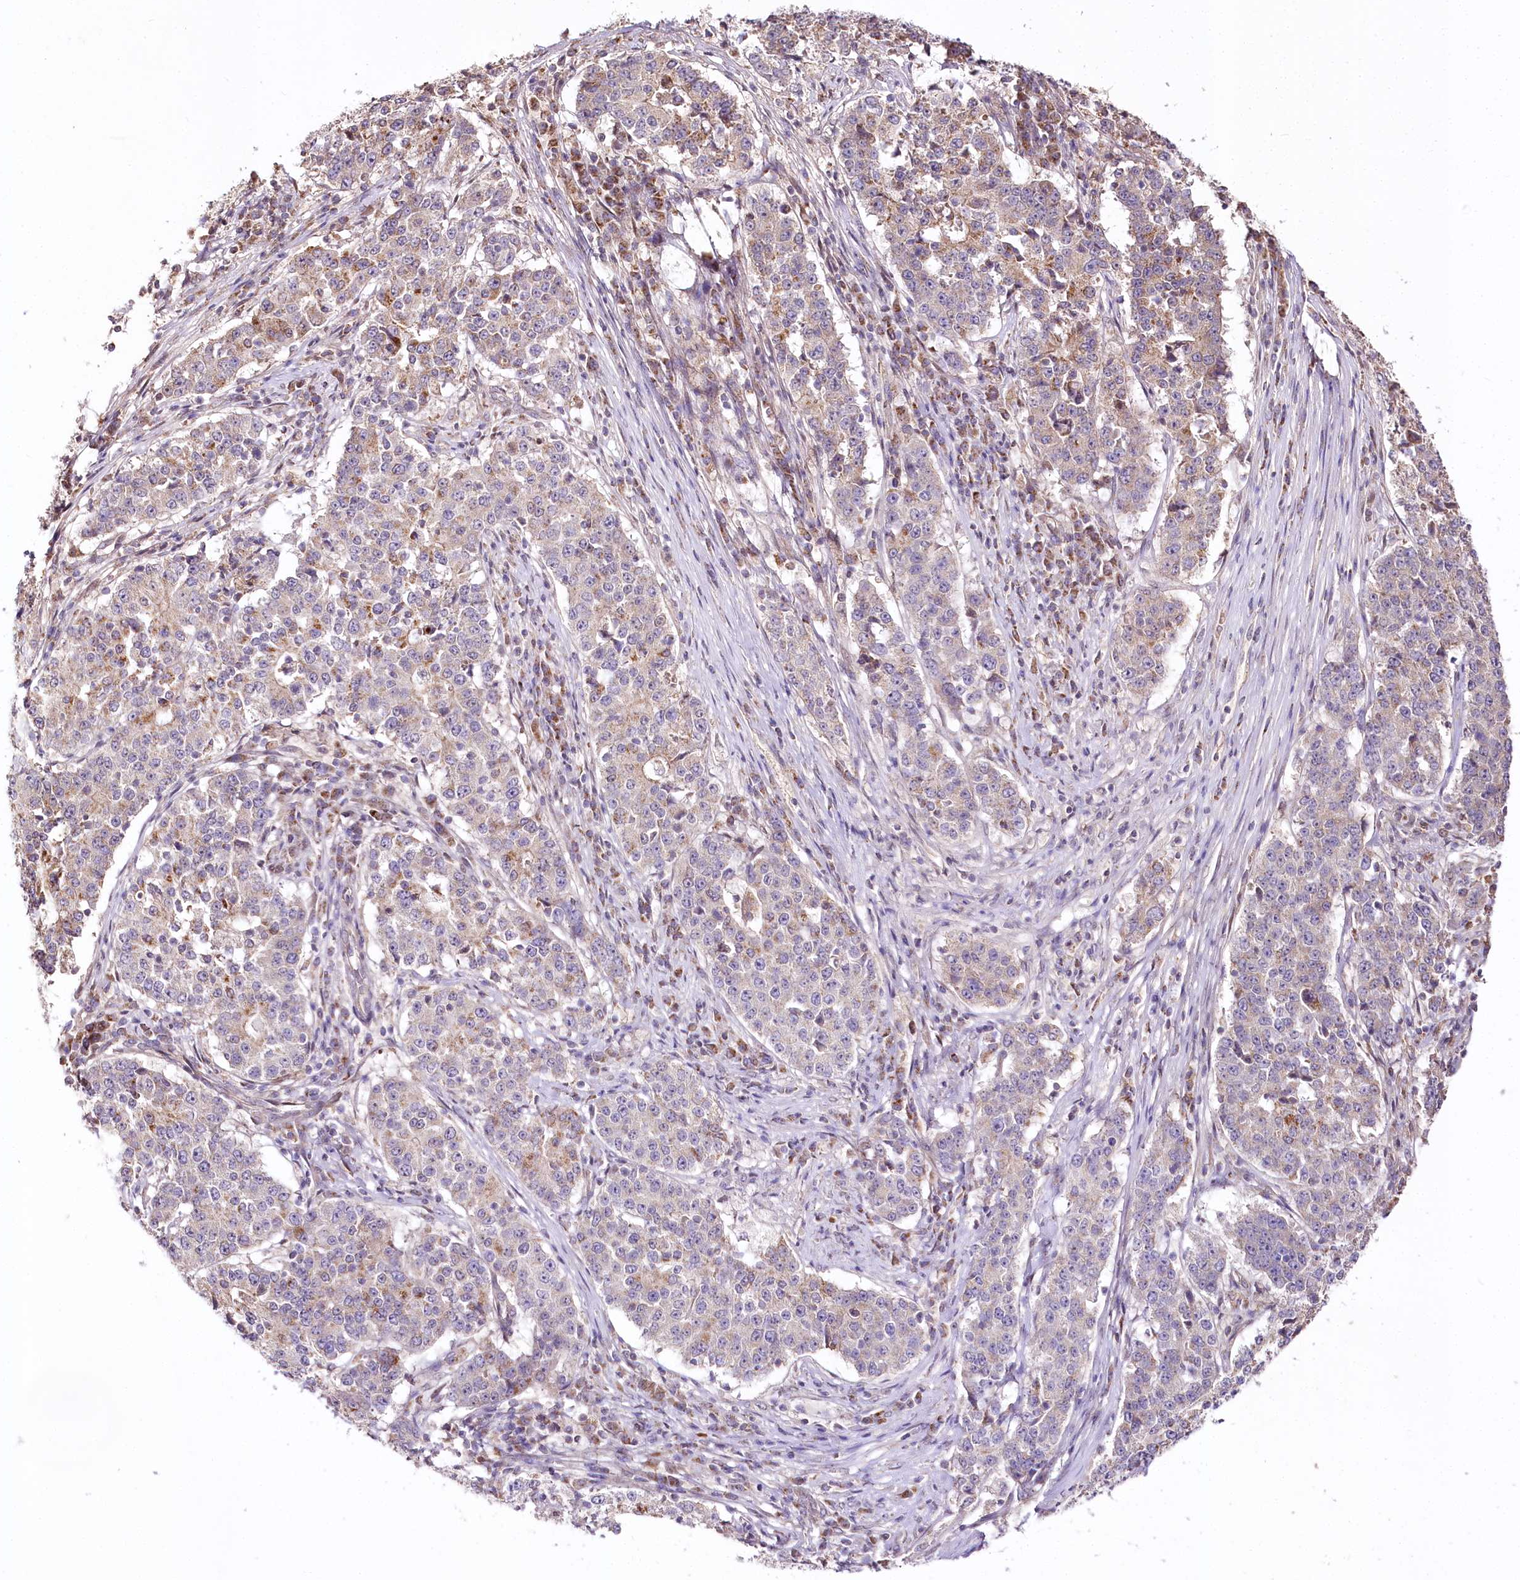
{"staining": {"intensity": "weak", "quantity": "<25%", "location": "cytoplasmic/membranous"}, "tissue": "stomach cancer", "cell_type": "Tumor cells", "image_type": "cancer", "snomed": [{"axis": "morphology", "description": "Adenocarcinoma, NOS"}, {"axis": "topography", "description": "Stomach"}], "caption": "Tumor cells show no significant protein staining in stomach cancer (adenocarcinoma). (IHC, brightfield microscopy, high magnification).", "gene": "ZNF226", "patient": {"sex": "male", "age": 59}}